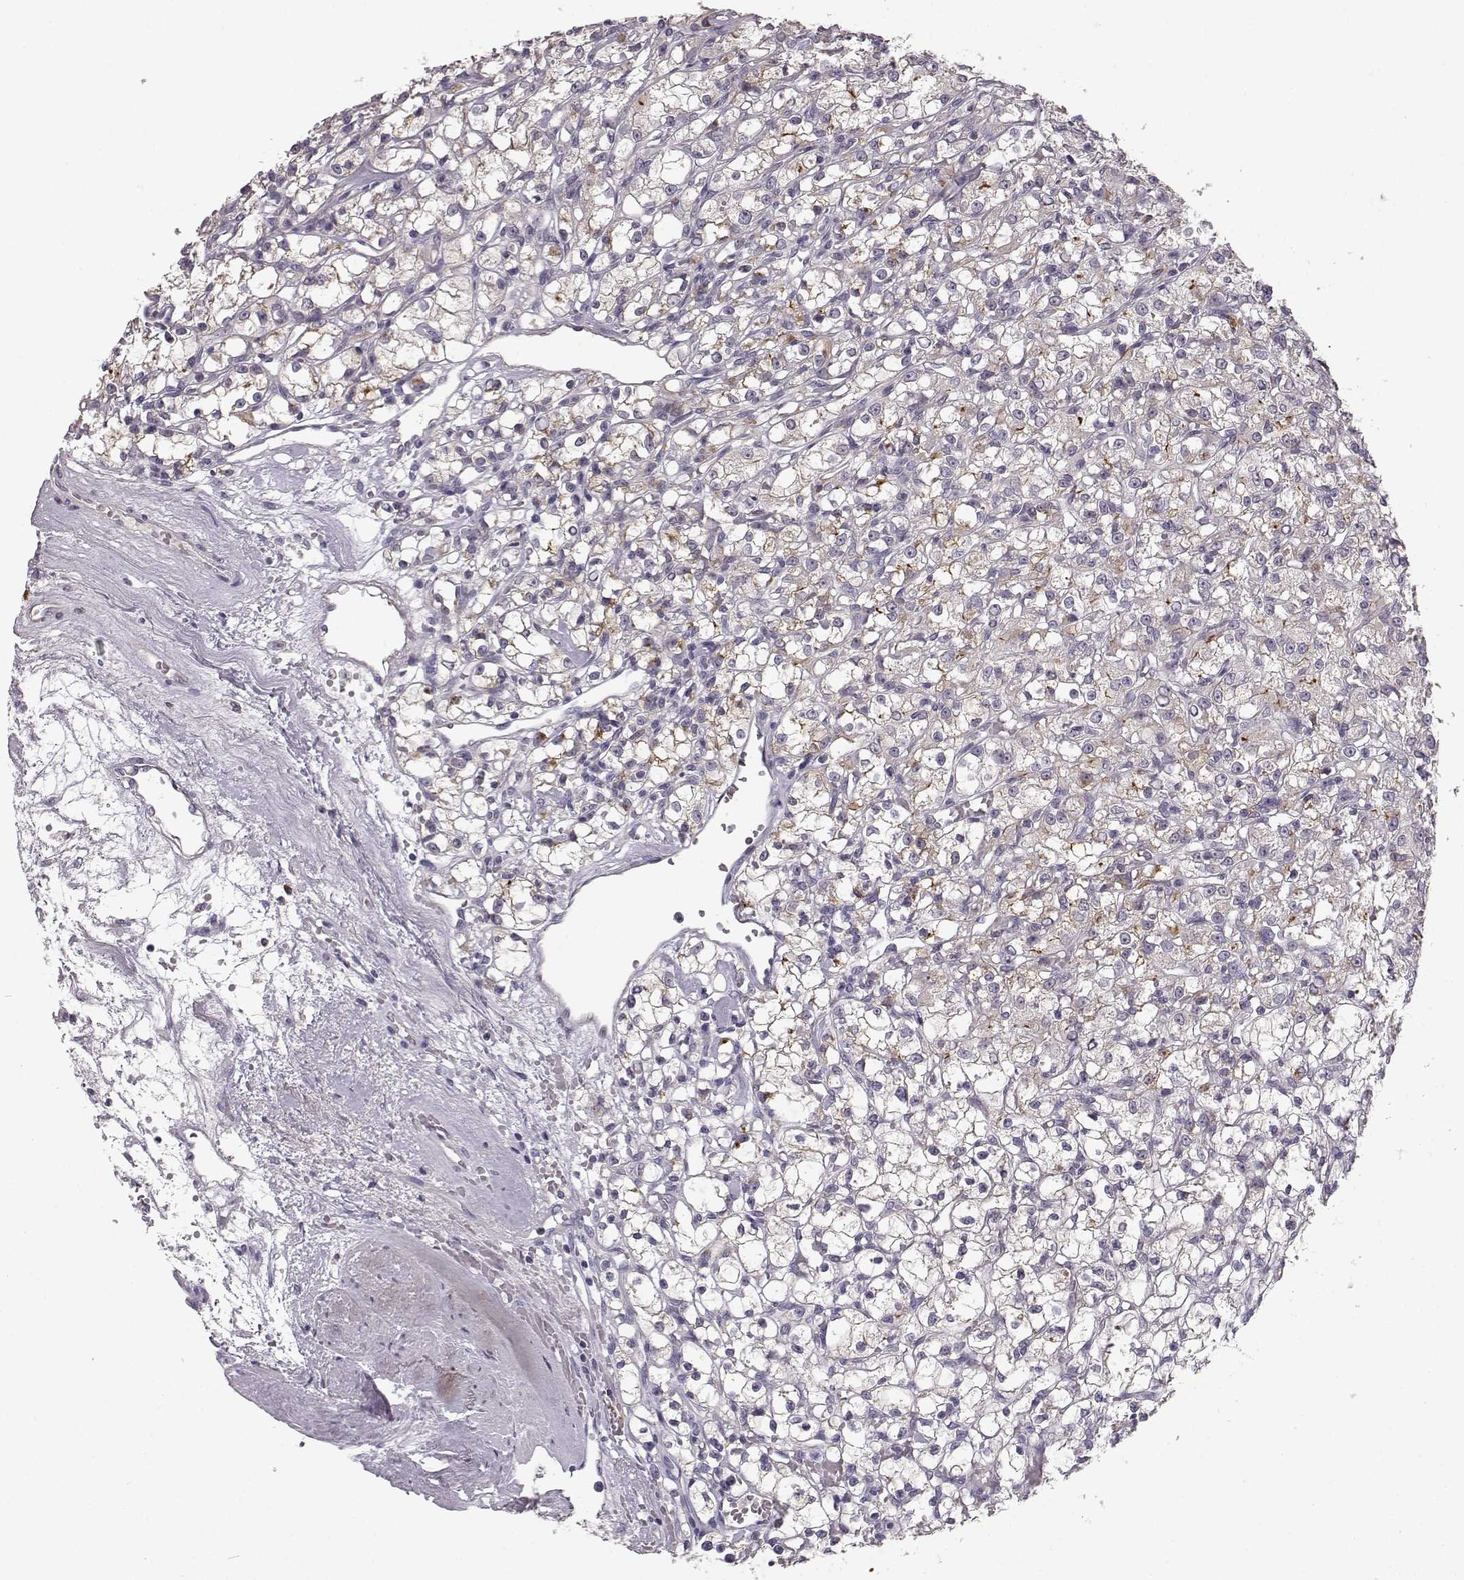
{"staining": {"intensity": "moderate", "quantity": "<25%", "location": "cytoplasmic/membranous"}, "tissue": "renal cancer", "cell_type": "Tumor cells", "image_type": "cancer", "snomed": [{"axis": "morphology", "description": "Adenocarcinoma, NOS"}, {"axis": "topography", "description": "Kidney"}], "caption": "A low amount of moderate cytoplasmic/membranous expression is identified in about <25% of tumor cells in renal cancer tissue.", "gene": "GHR", "patient": {"sex": "female", "age": 59}}